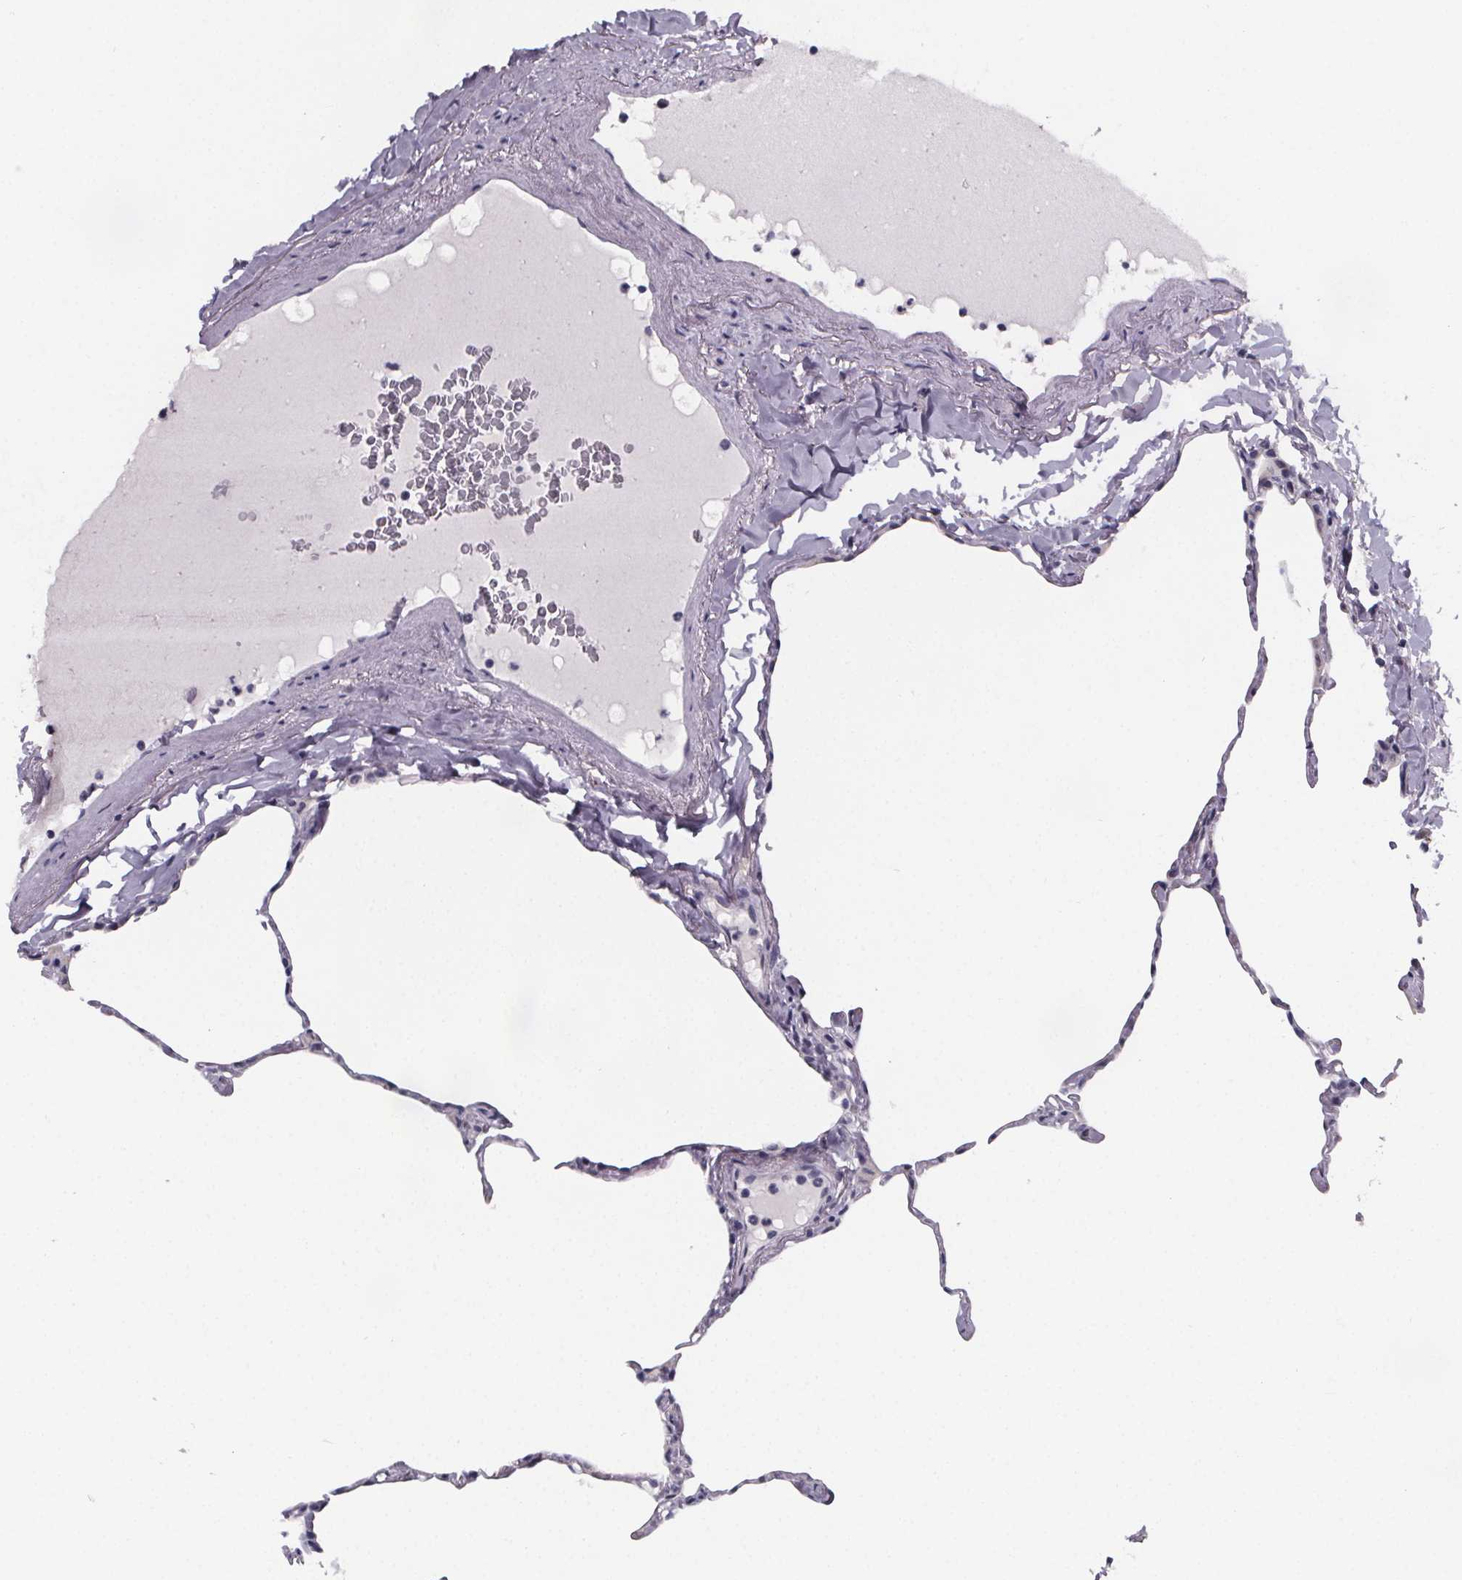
{"staining": {"intensity": "negative", "quantity": "none", "location": "none"}, "tissue": "lung", "cell_type": "Alveolar cells", "image_type": "normal", "snomed": [{"axis": "morphology", "description": "Normal tissue, NOS"}, {"axis": "topography", "description": "Lung"}], "caption": "A histopathology image of human lung is negative for staining in alveolar cells. (DAB (3,3'-diaminobenzidine) IHC visualized using brightfield microscopy, high magnification).", "gene": "PAH", "patient": {"sex": "male", "age": 65}}